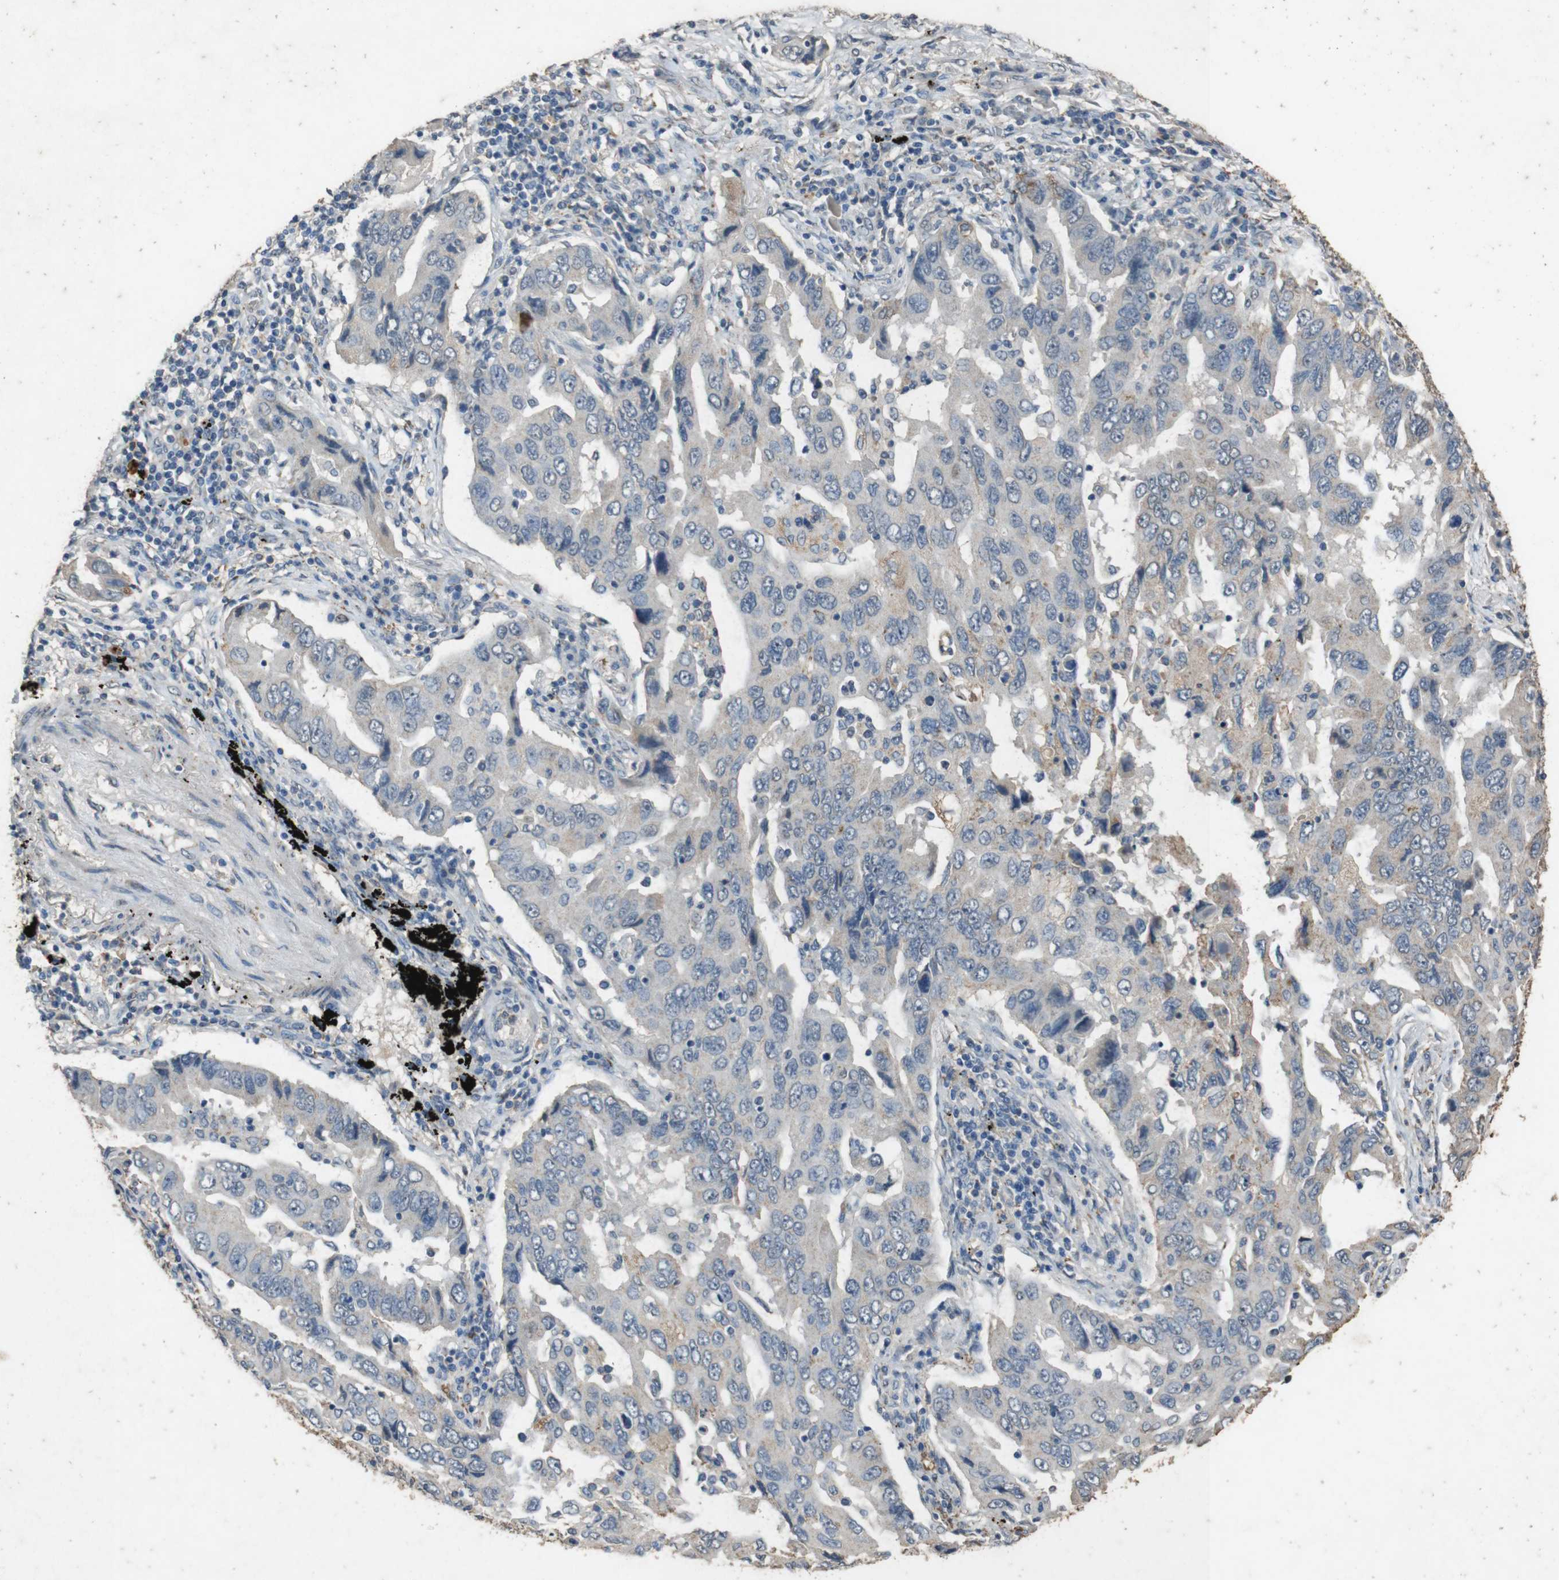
{"staining": {"intensity": "negative", "quantity": "none", "location": "none"}, "tissue": "lung cancer", "cell_type": "Tumor cells", "image_type": "cancer", "snomed": [{"axis": "morphology", "description": "Adenocarcinoma, NOS"}, {"axis": "topography", "description": "Lung"}], "caption": "Immunohistochemical staining of human lung cancer (adenocarcinoma) exhibits no significant expression in tumor cells.", "gene": "STBD1", "patient": {"sex": "female", "age": 65}}